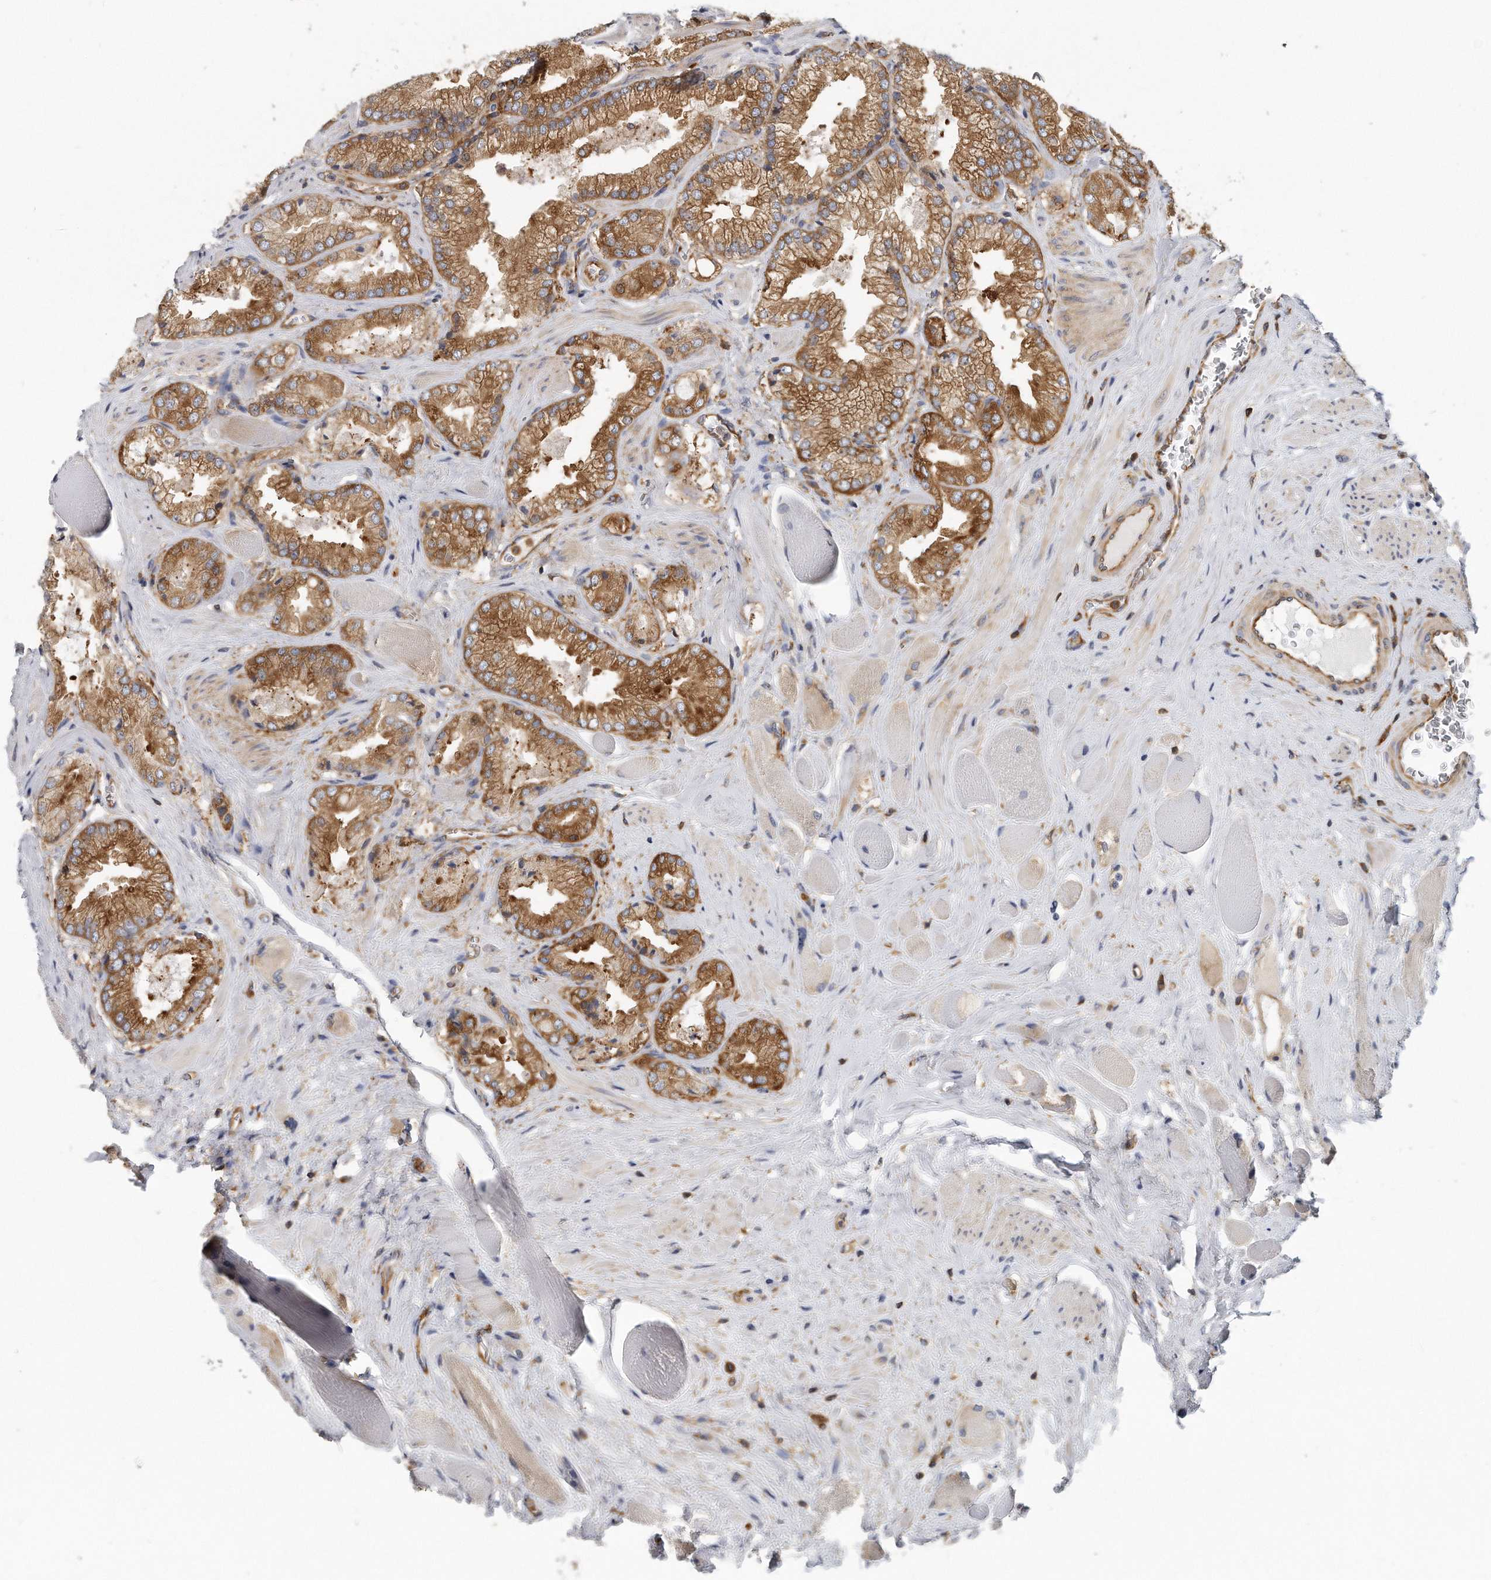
{"staining": {"intensity": "strong", "quantity": "25%-75%", "location": "cytoplasmic/membranous"}, "tissue": "prostate cancer", "cell_type": "Tumor cells", "image_type": "cancer", "snomed": [{"axis": "morphology", "description": "Adenocarcinoma, High grade"}, {"axis": "topography", "description": "Prostate"}], "caption": "Immunohistochemistry (IHC) (DAB) staining of high-grade adenocarcinoma (prostate) reveals strong cytoplasmic/membranous protein expression in approximately 25%-75% of tumor cells.", "gene": "EIF3I", "patient": {"sex": "male", "age": 58}}